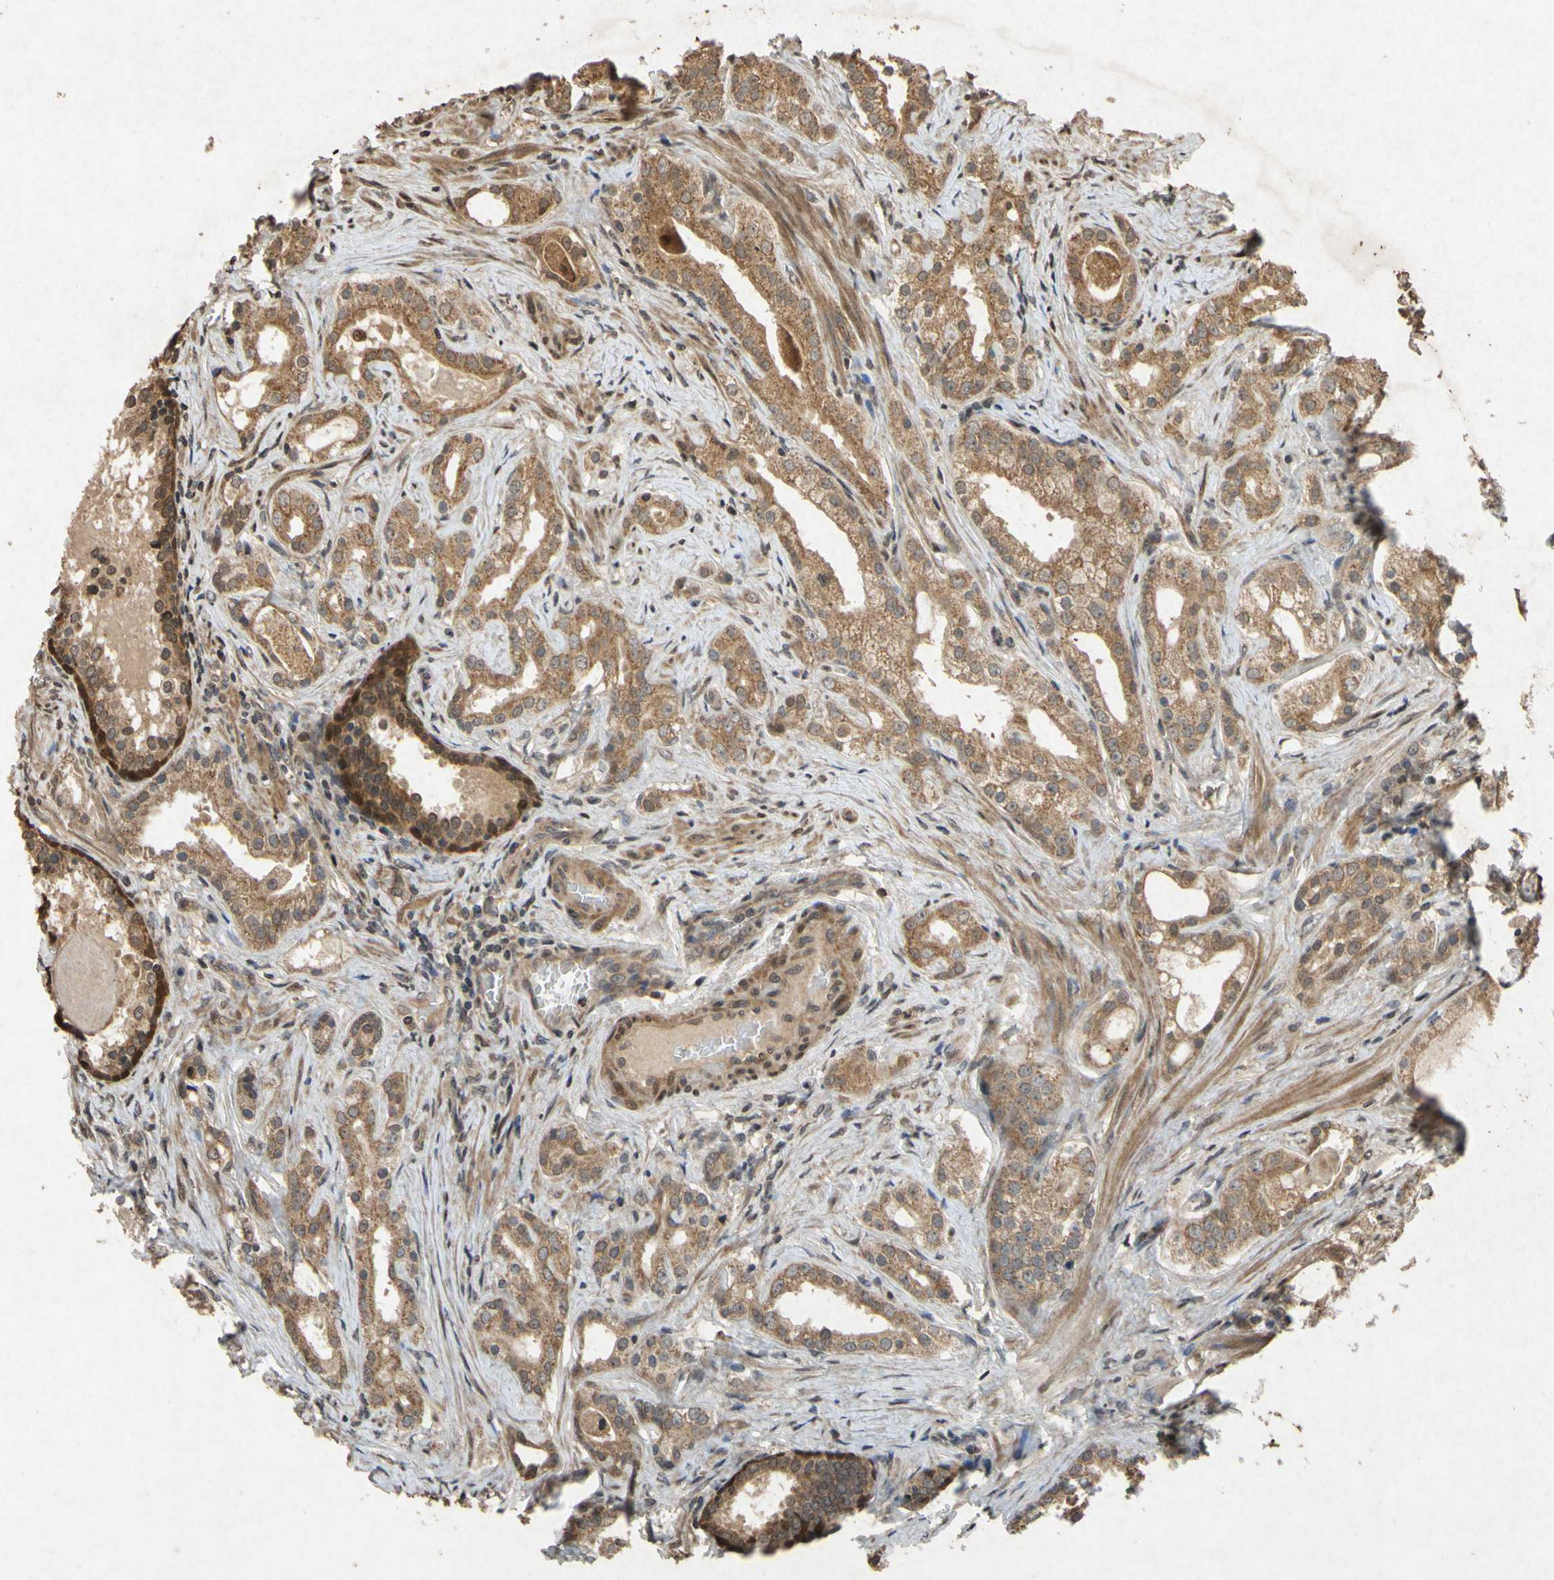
{"staining": {"intensity": "moderate", "quantity": ">75%", "location": "cytoplasmic/membranous"}, "tissue": "prostate cancer", "cell_type": "Tumor cells", "image_type": "cancer", "snomed": [{"axis": "morphology", "description": "Adenocarcinoma, Low grade"}, {"axis": "topography", "description": "Prostate"}], "caption": "Prostate cancer was stained to show a protein in brown. There is medium levels of moderate cytoplasmic/membranous staining in about >75% of tumor cells. (brown staining indicates protein expression, while blue staining denotes nuclei).", "gene": "ATP6V1H", "patient": {"sex": "male", "age": 59}}